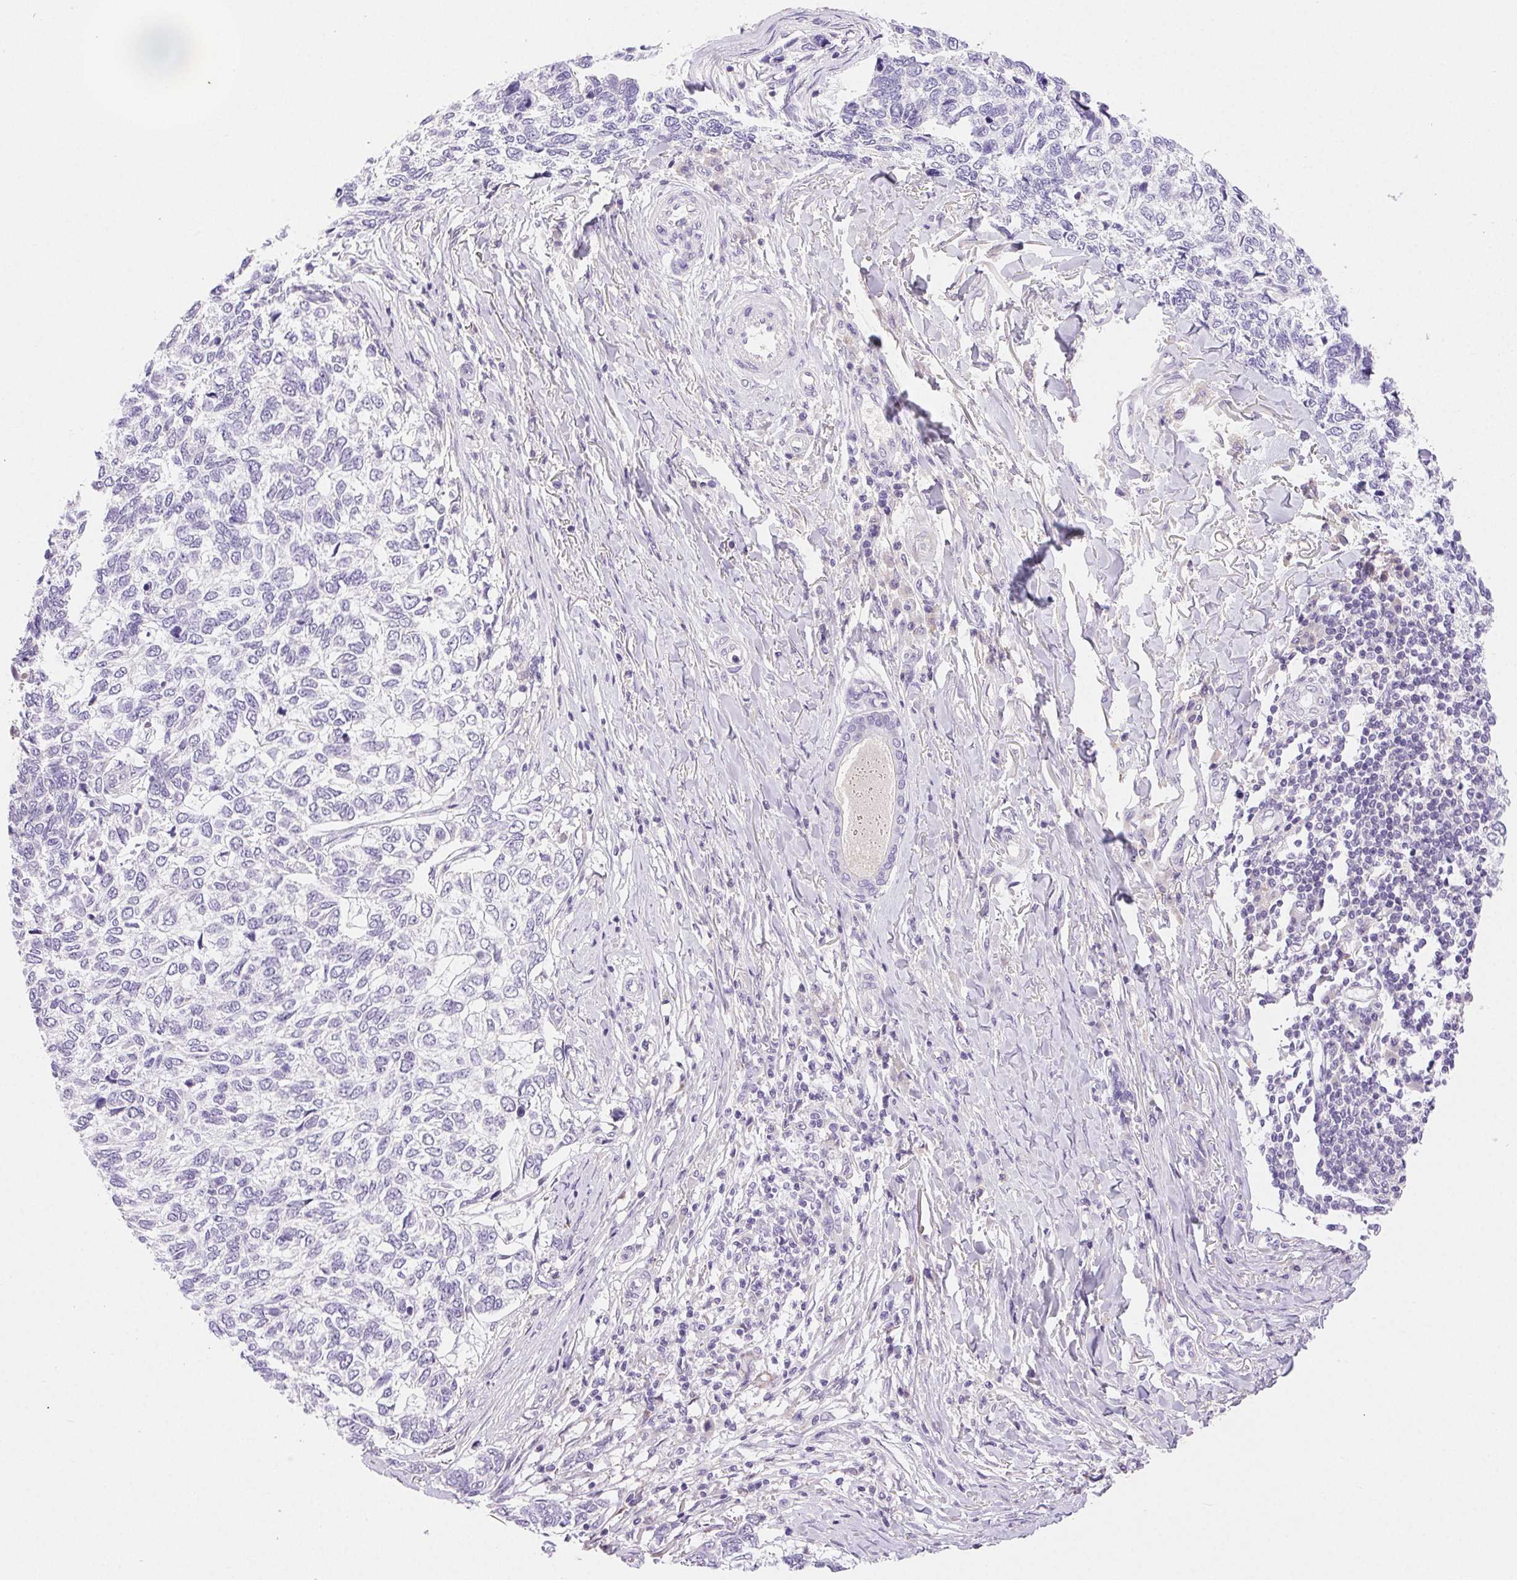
{"staining": {"intensity": "negative", "quantity": "none", "location": "none"}, "tissue": "skin cancer", "cell_type": "Tumor cells", "image_type": "cancer", "snomed": [{"axis": "morphology", "description": "Basal cell carcinoma"}, {"axis": "topography", "description": "Skin"}], "caption": "There is no significant expression in tumor cells of skin cancer.", "gene": "ARHGAP11B", "patient": {"sex": "female", "age": 65}}